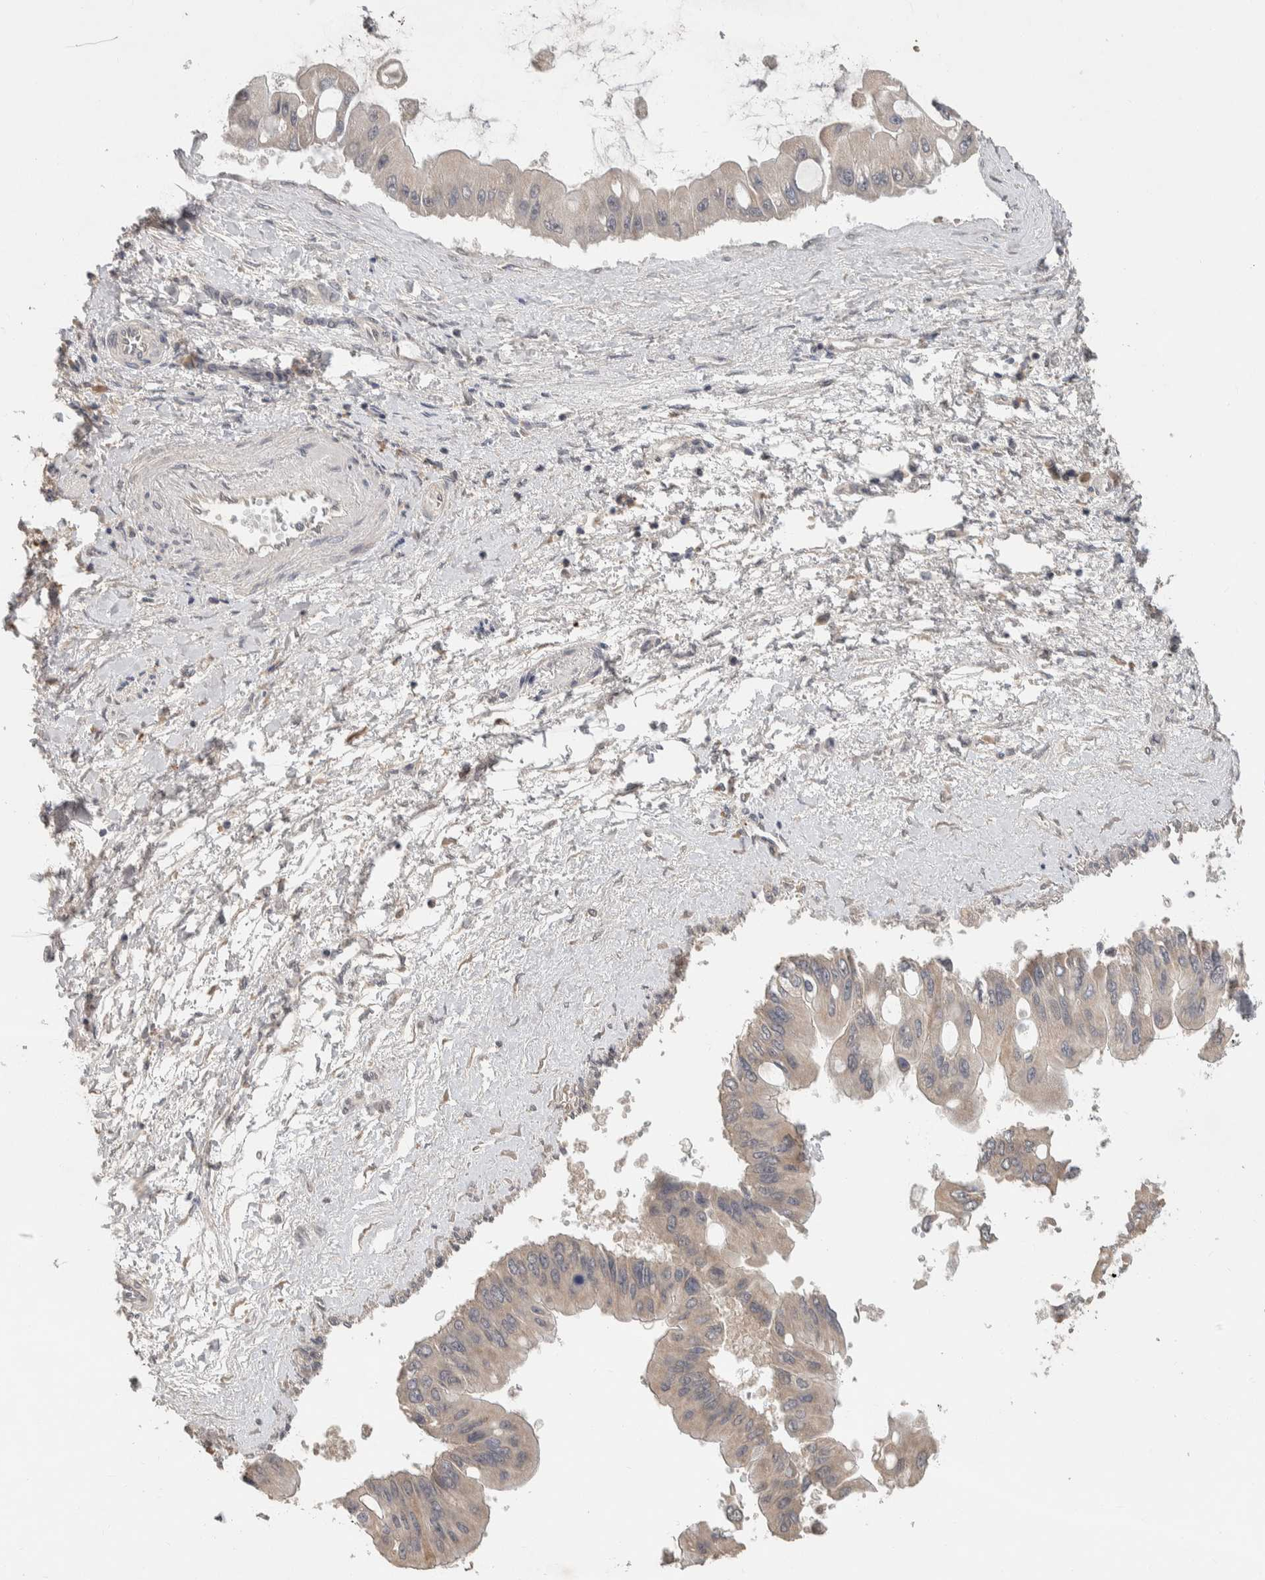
{"staining": {"intensity": "weak", "quantity": "<25%", "location": "cytoplasmic/membranous"}, "tissue": "liver cancer", "cell_type": "Tumor cells", "image_type": "cancer", "snomed": [{"axis": "morphology", "description": "Cholangiocarcinoma"}, {"axis": "topography", "description": "Liver"}], "caption": "An image of human liver cholangiocarcinoma is negative for staining in tumor cells.", "gene": "CYSRT1", "patient": {"sex": "male", "age": 50}}